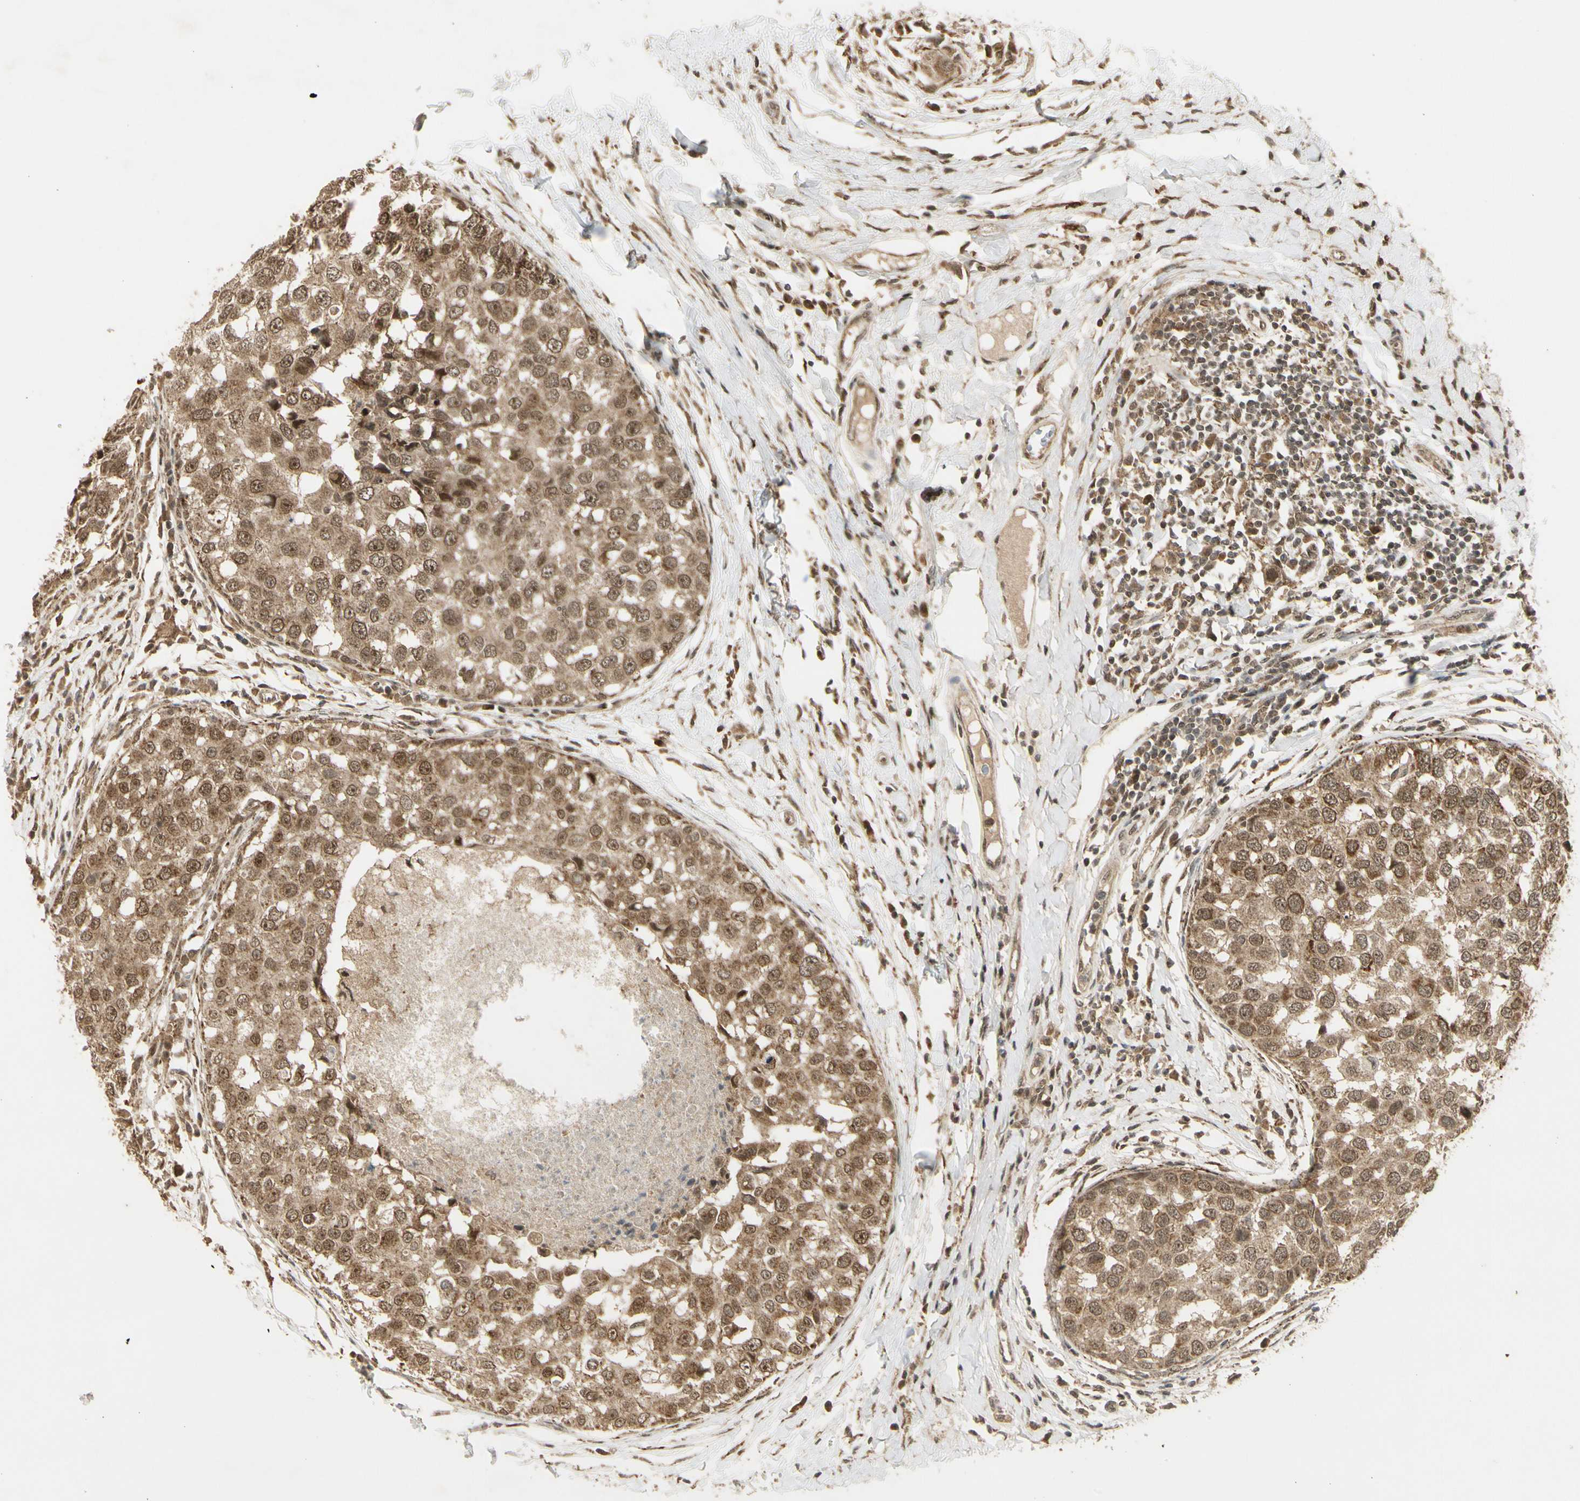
{"staining": {"intensity": "moderate", "quantity": ">75%", "location": "cytoplasmic/membranous,nuclear"}, "tissue": "breast cancer", "cell_type": "Tumor cells", "image_type": "cancer", "snomed": [{"axis": "morphology", "description": "Duct carcinoma"}, {"axis": "topography", "description": "Breast"}], "caption": "IHC of breast cancer exhibits medium levels of moderate cytoplasmic/membranous and nuclear positivity in approximately >75% of tumor cells. (brown staining indicates protein expression, while blue staining denotes nuclei).", "gene": "ZNF135", "patient": {"sex": "female", "age": 27}}